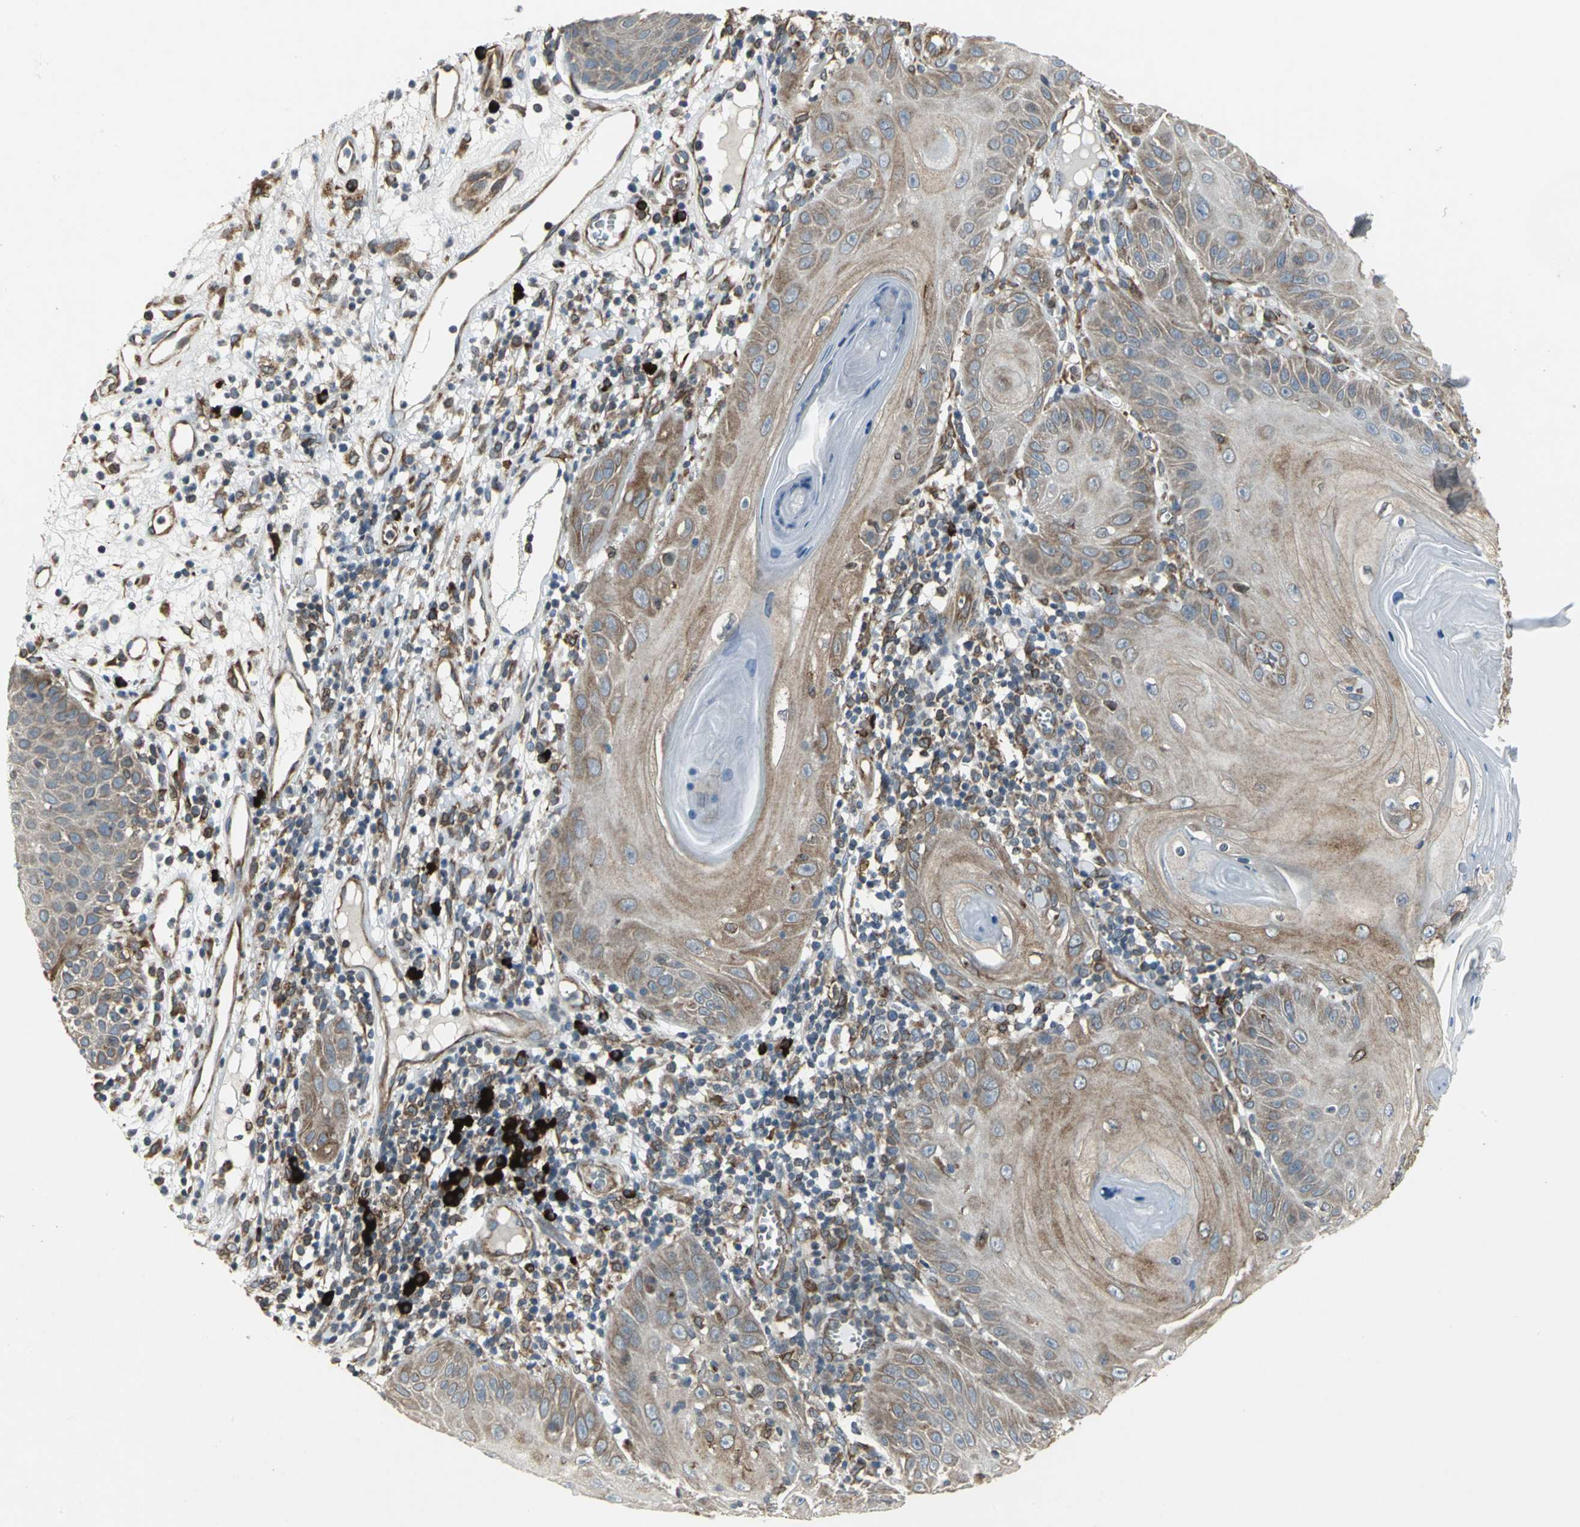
{"staining": {"intensity": "weak", "quantity": "25%-75%", "location": "cytoplasmic/membranous"}, "tissue": "skin cancer", "cell_type": "Tumor cells", "image_type": "cancer", "snomed": [{"axis": "morphology", "description": "Squamous cell carcinoma, NOS"}, {"axis": "topography", "description": "Skin"}], "caption": "IHC image of human squamous cell carcinoma (skin) stained for a protein (brown), which demonstrates low levels of weak cytoplasmic/membranous positivity in about 25%-75% of tumor cells.", "gene": "SYVN1", "patient": {"sex": "female", "age": 78}}